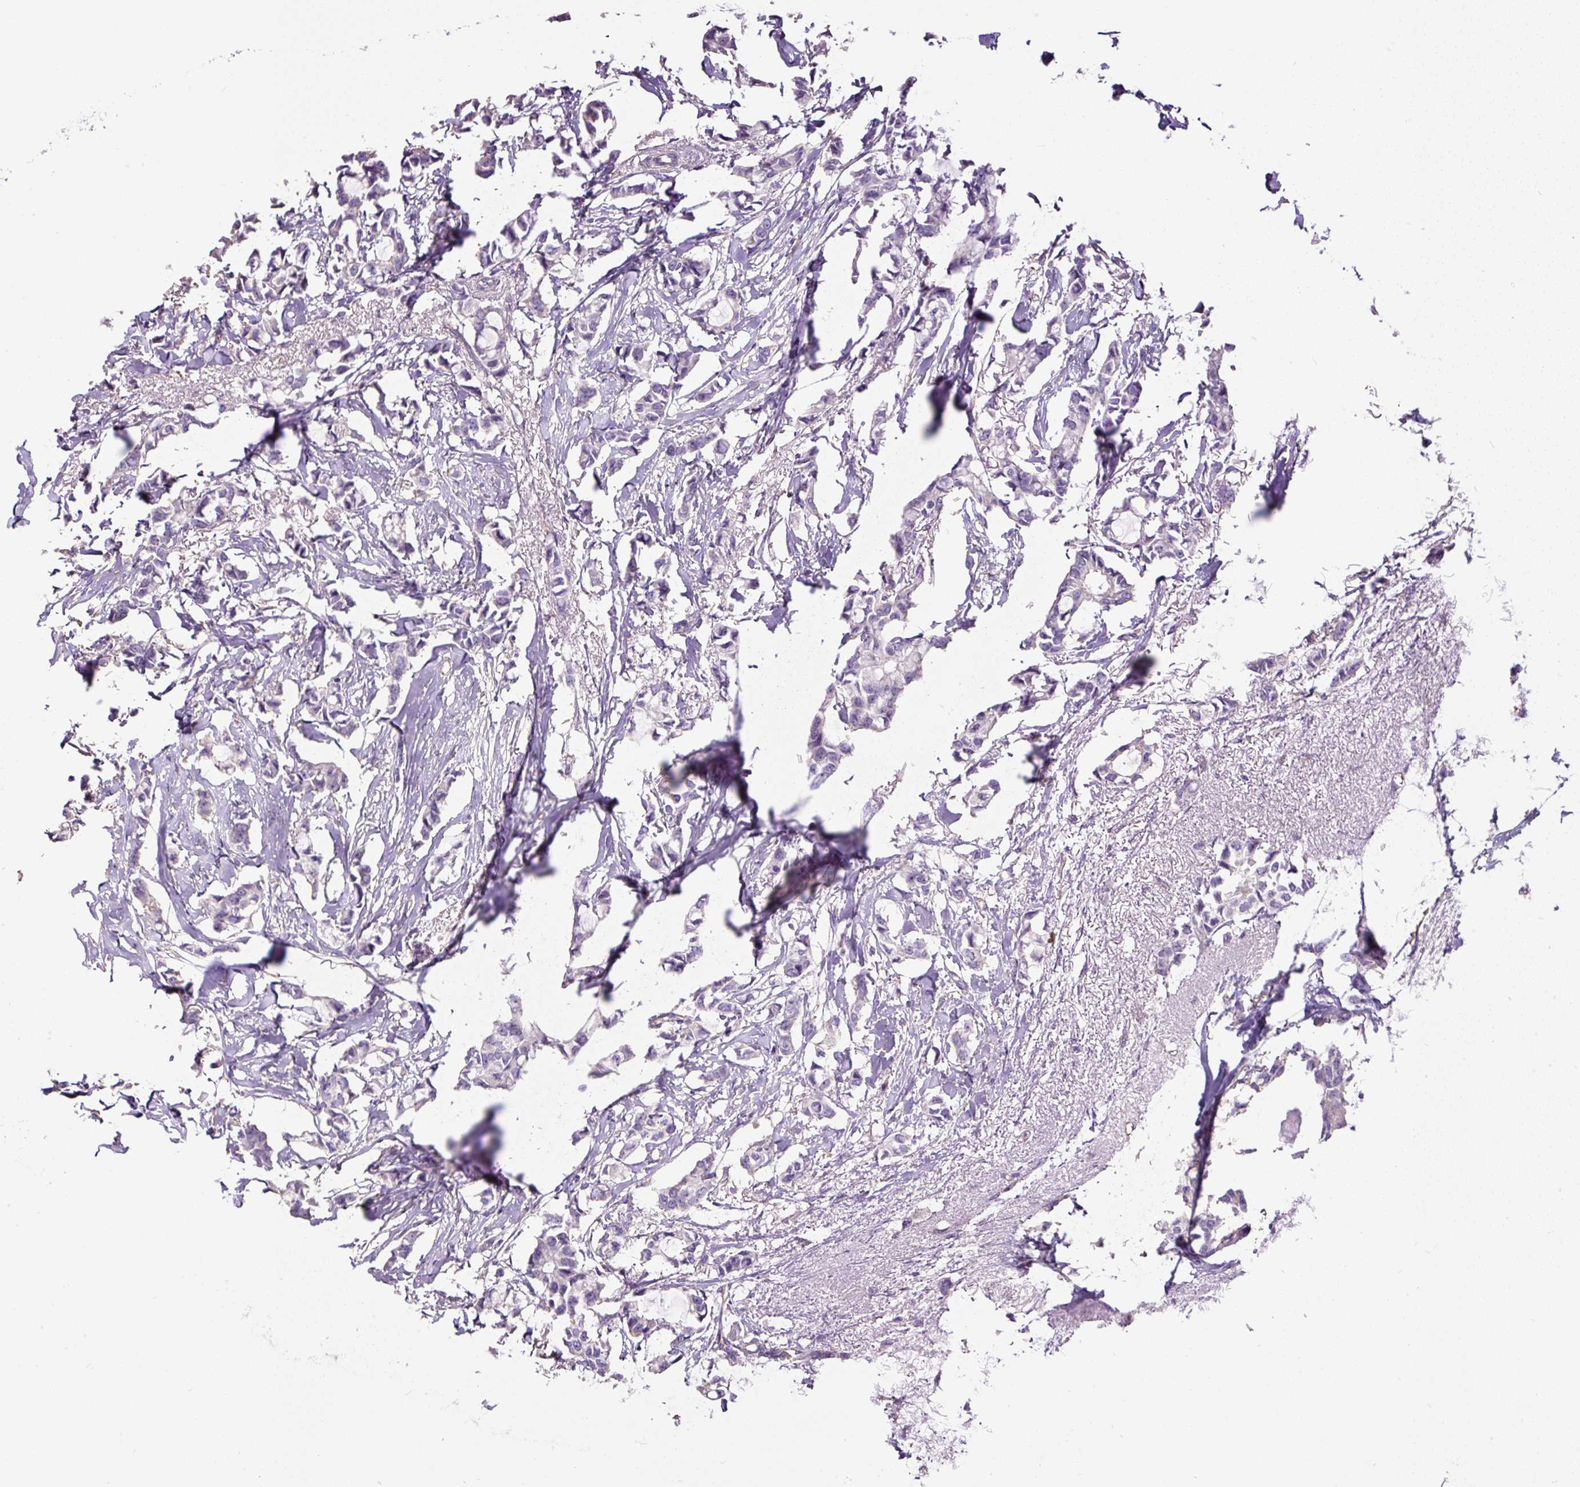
{"staining": {"intensity": "negative", "quantity": "none", "location": "none"}, "tissue": "breast cancer", "cell_type": "Tumor cells", "image_type": "cancer", "snomed": [{"axis": "morphology", "description": "Duct carcinoma"}, {"axis": "topography", "description": "Breast"}], "caption": "IHC micrograph of human breast cancer (intraductal carcinoma) stained for a protein (brown), which reveals no staining in tumor cells.", "gene": "PDIA2", "patient": {"sex": "female", "age": 73}}